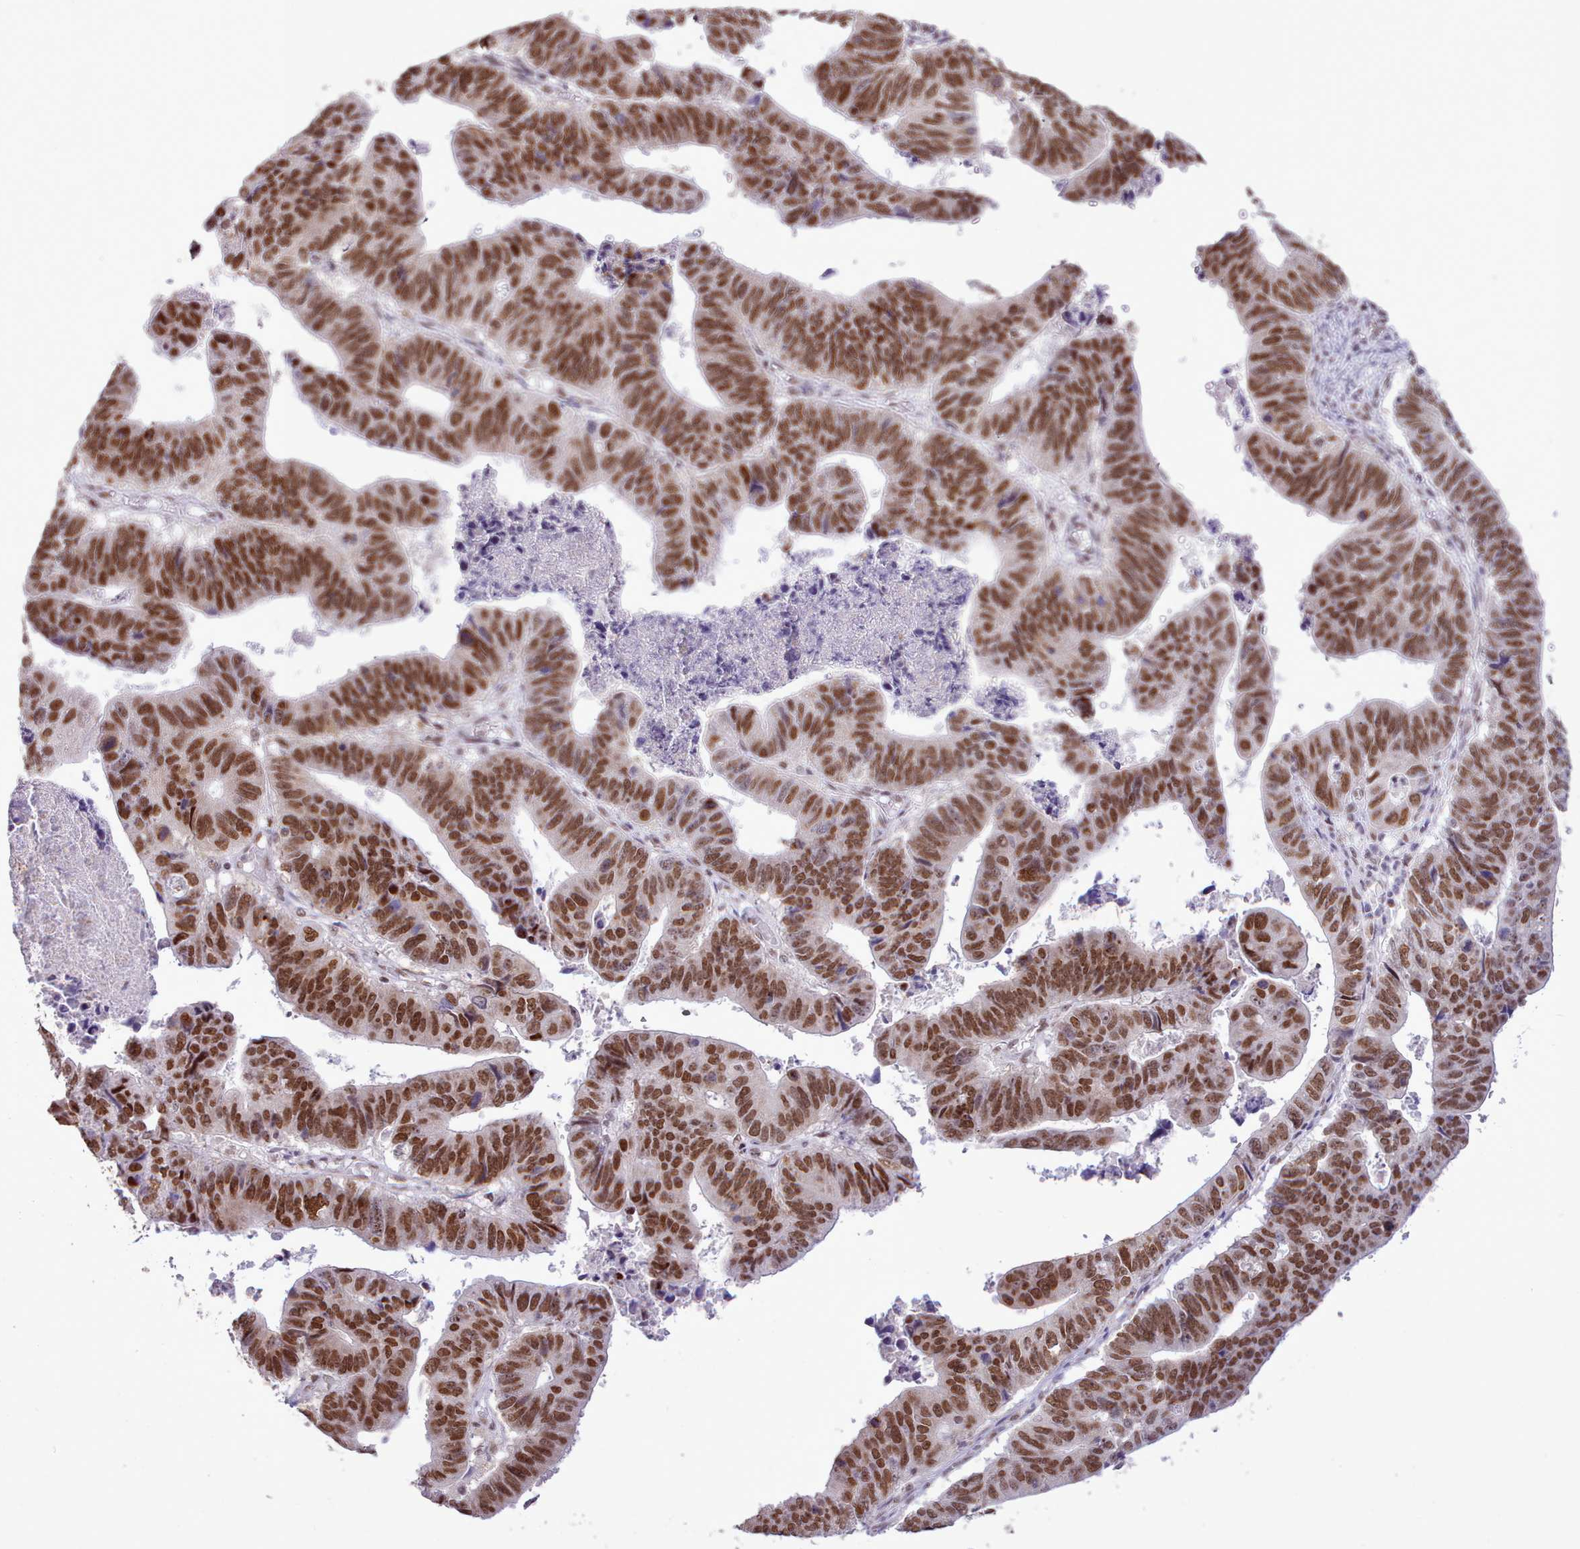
{"staining": {"intensity": "strong", "quantity": ">75%", "location": "nuclear"}, "tissue": "stomach cancer", "cell_type": "Tumor cells", "image_type": "cancer", "snomed": [{"axis": "morphology", "description": "Adenocarcinoma, NOS"}, {"axis": "topography", "description": "Stomach"}], "caption": "Protein expression analysis of human stomach cancer (adenocarcinoma) reveals strong nuclear expression in approximately >75% of tumor cells.", "gene": "TAF15", "patient": {"sex": "male", "age": 59}}